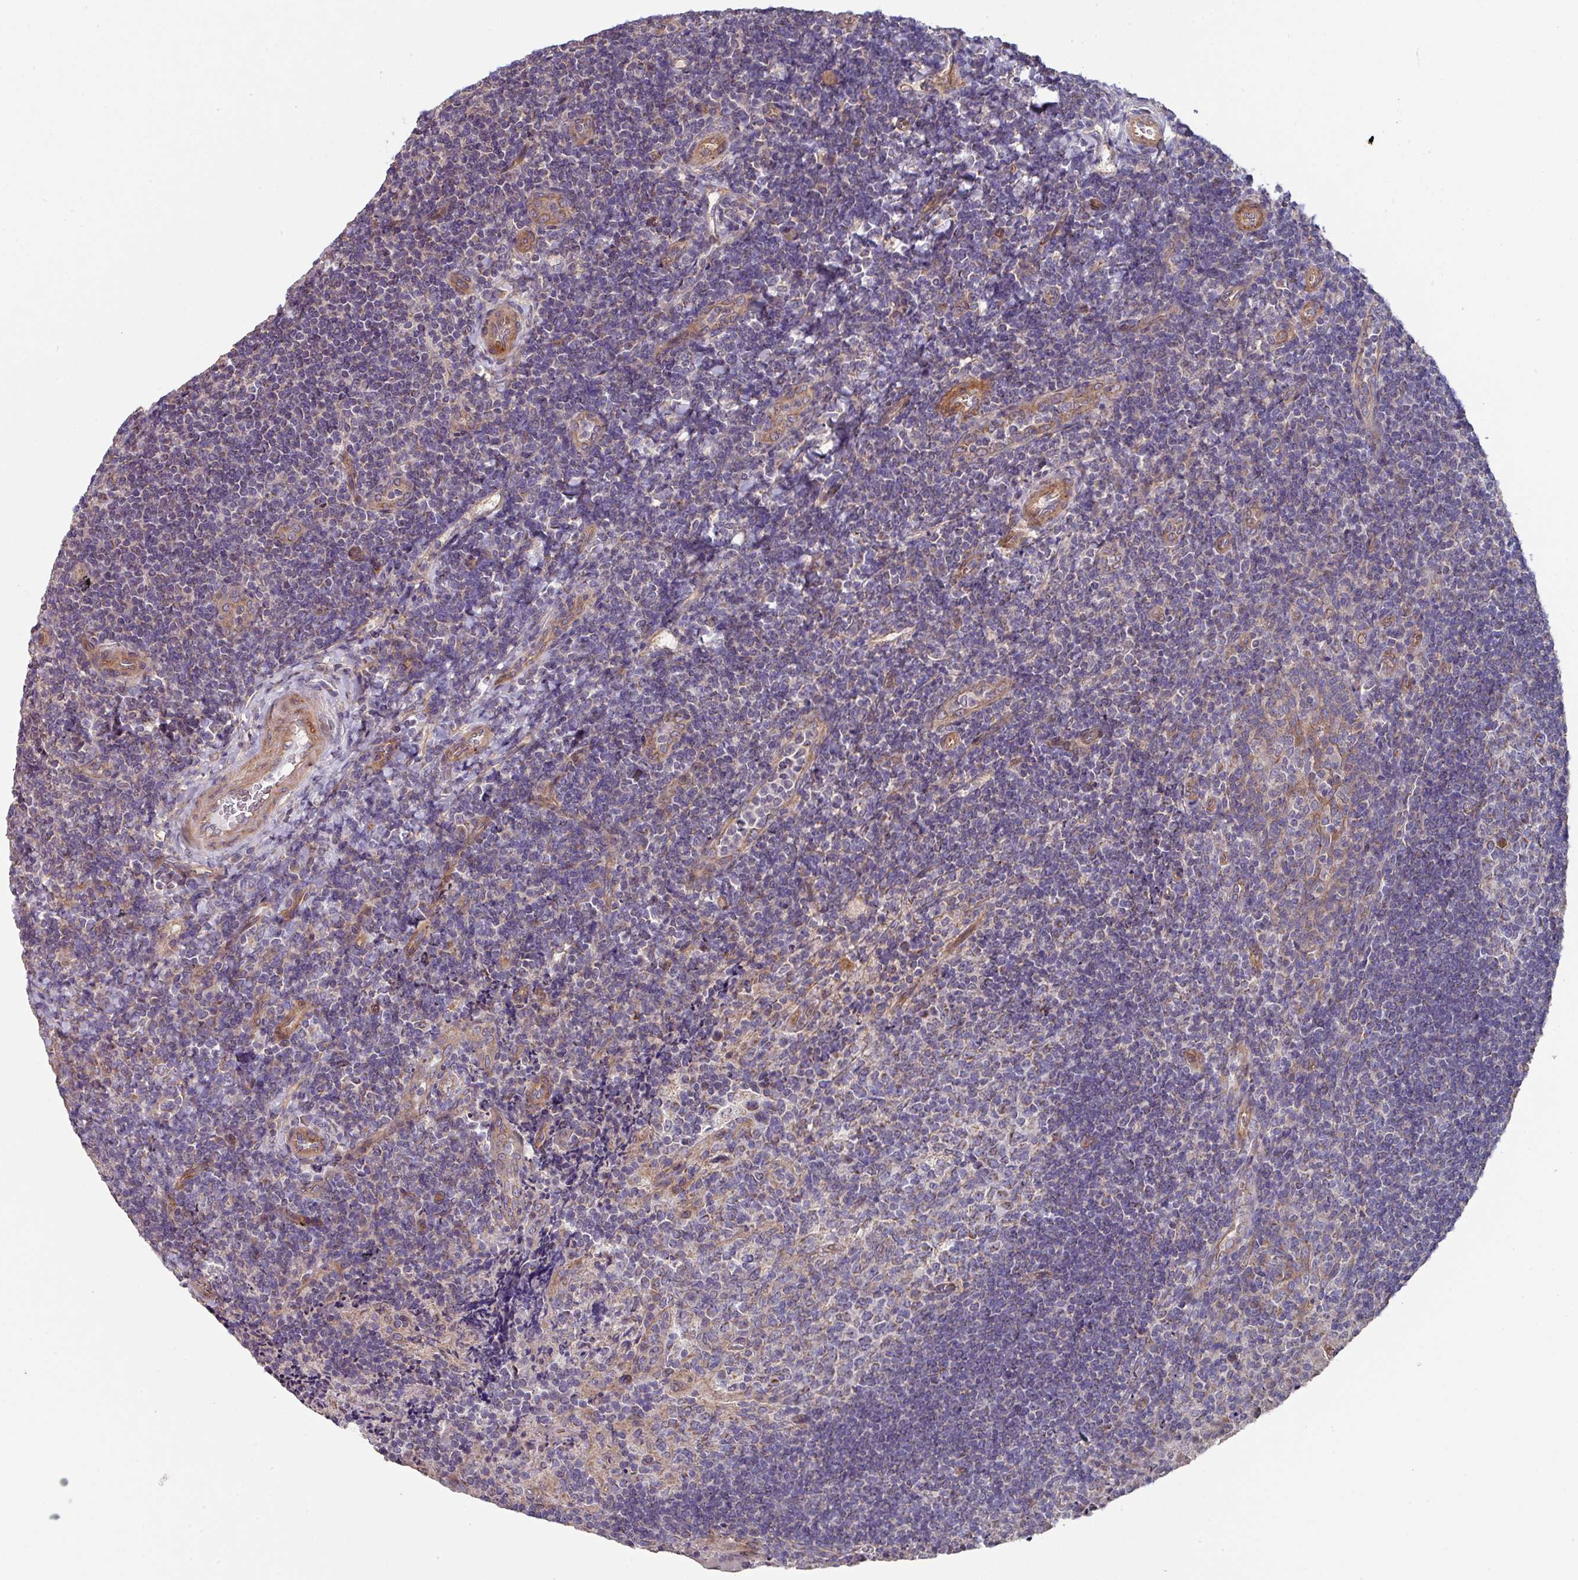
{"staining": {"intensity": "moderate", "quantity": "<25%", "location": "cytoplasmic/membranous"}, "tissue": "tonsil", "cell_type": "Germinal center cells", "image_type": "normal", "snomed": [{"axis": "morphology", "description": "Normal tissue, NOS"}, {"axis": "topography", "description": "Tonsil"}], "caption": "Tonsil stained with a brown dye displays moderate cytoplasmic/membranous positive expression in approximately <25% of germinal center cells.", "gene": "DCAF12L1", "patient": {"sex": "male", "age": 17}}